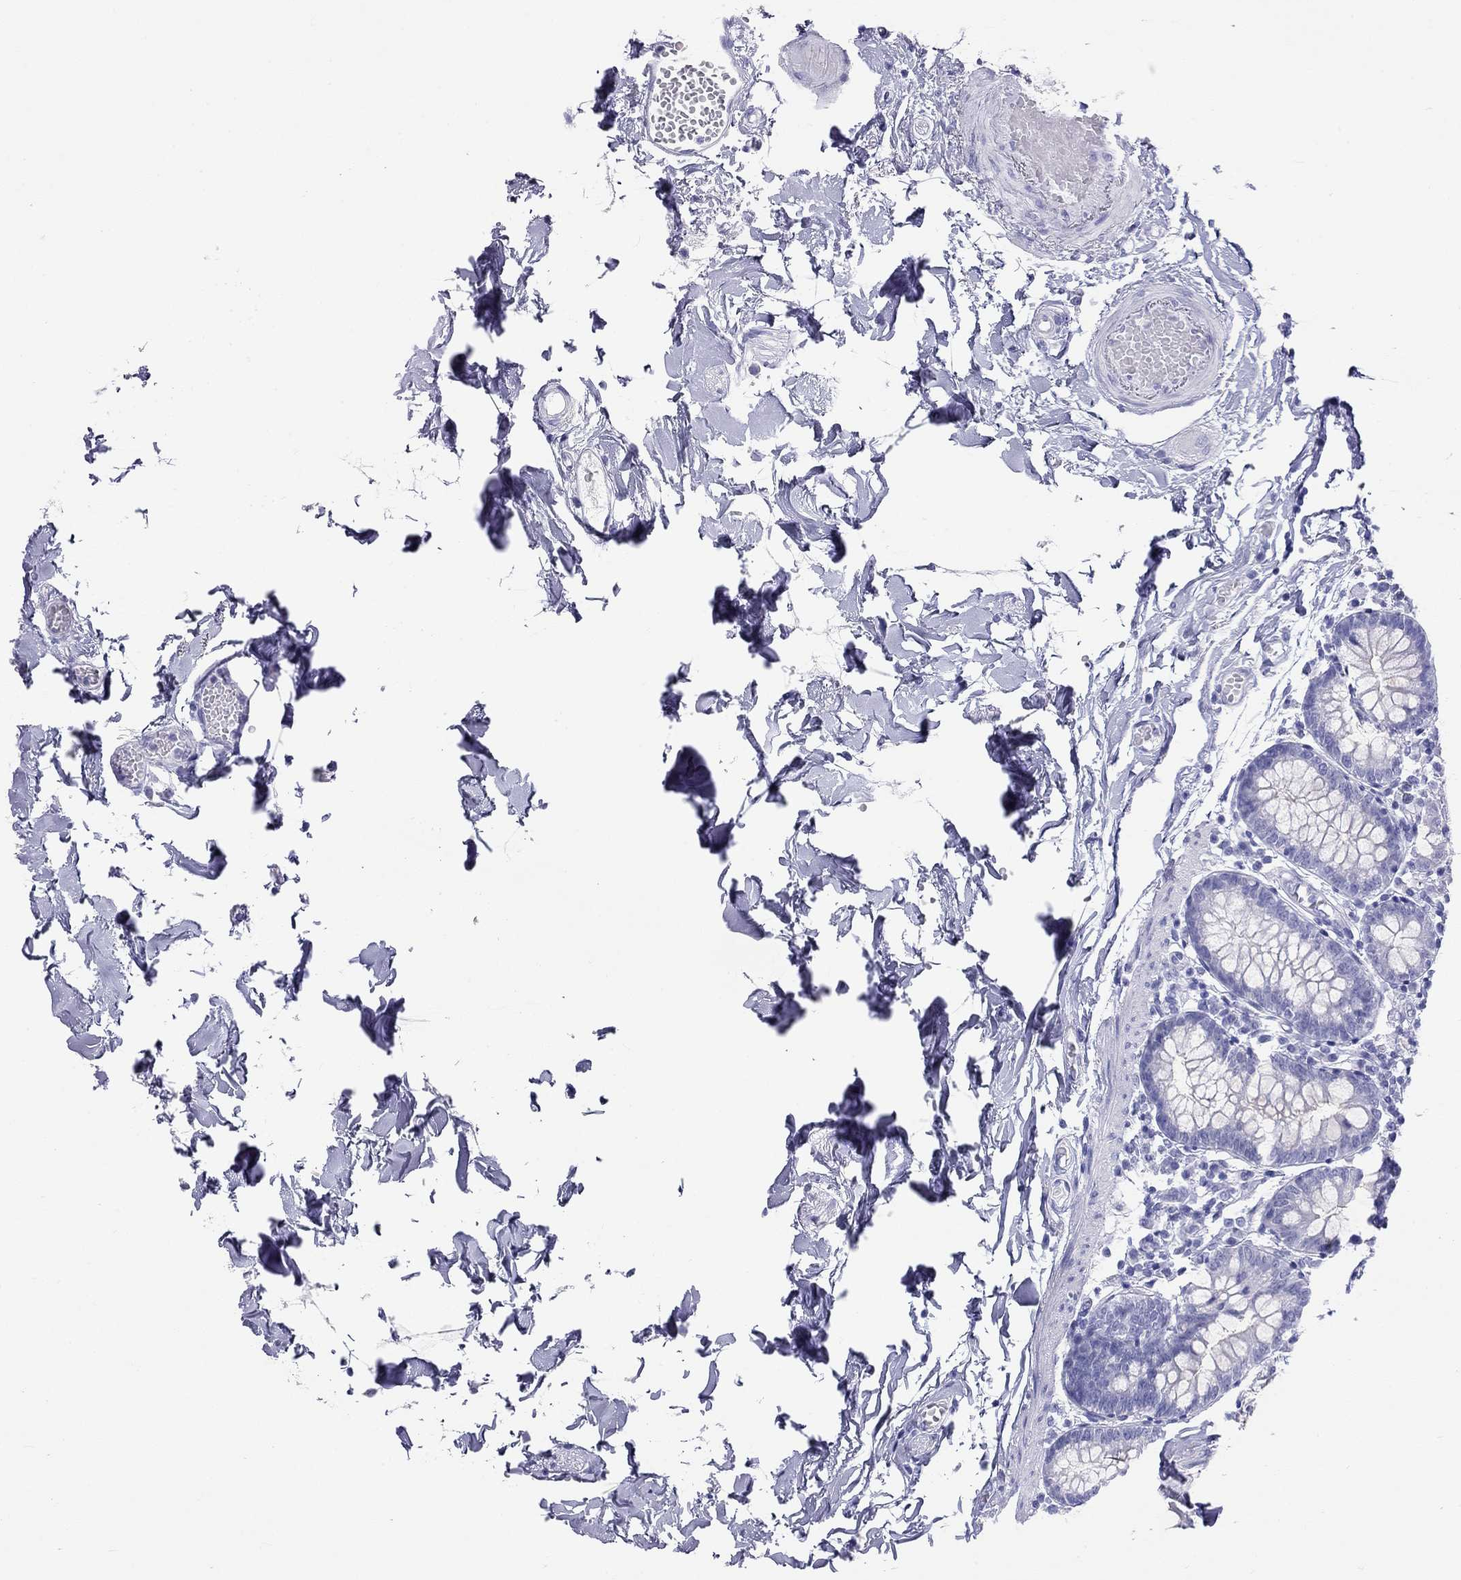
{"staining": {"intensity": "negative", "quantity": "none", "location": "none"}, "tissue": "small intestine", "cell_type": "Glandular cells", "image_type": "normal", "snomed": [{"axis": "morphology", "description": "Normal tissue, NOS"}, {"axis": "topography", "description": "Small intestine"}], "caption": "Glandular cells are negative for brown protein staining in benign small intestine. (Immunohistochemistry (ihc), brightfield microscopy, high magnification).", "gene": "HLA", "patient": {"sex": "female", "age": 90}}